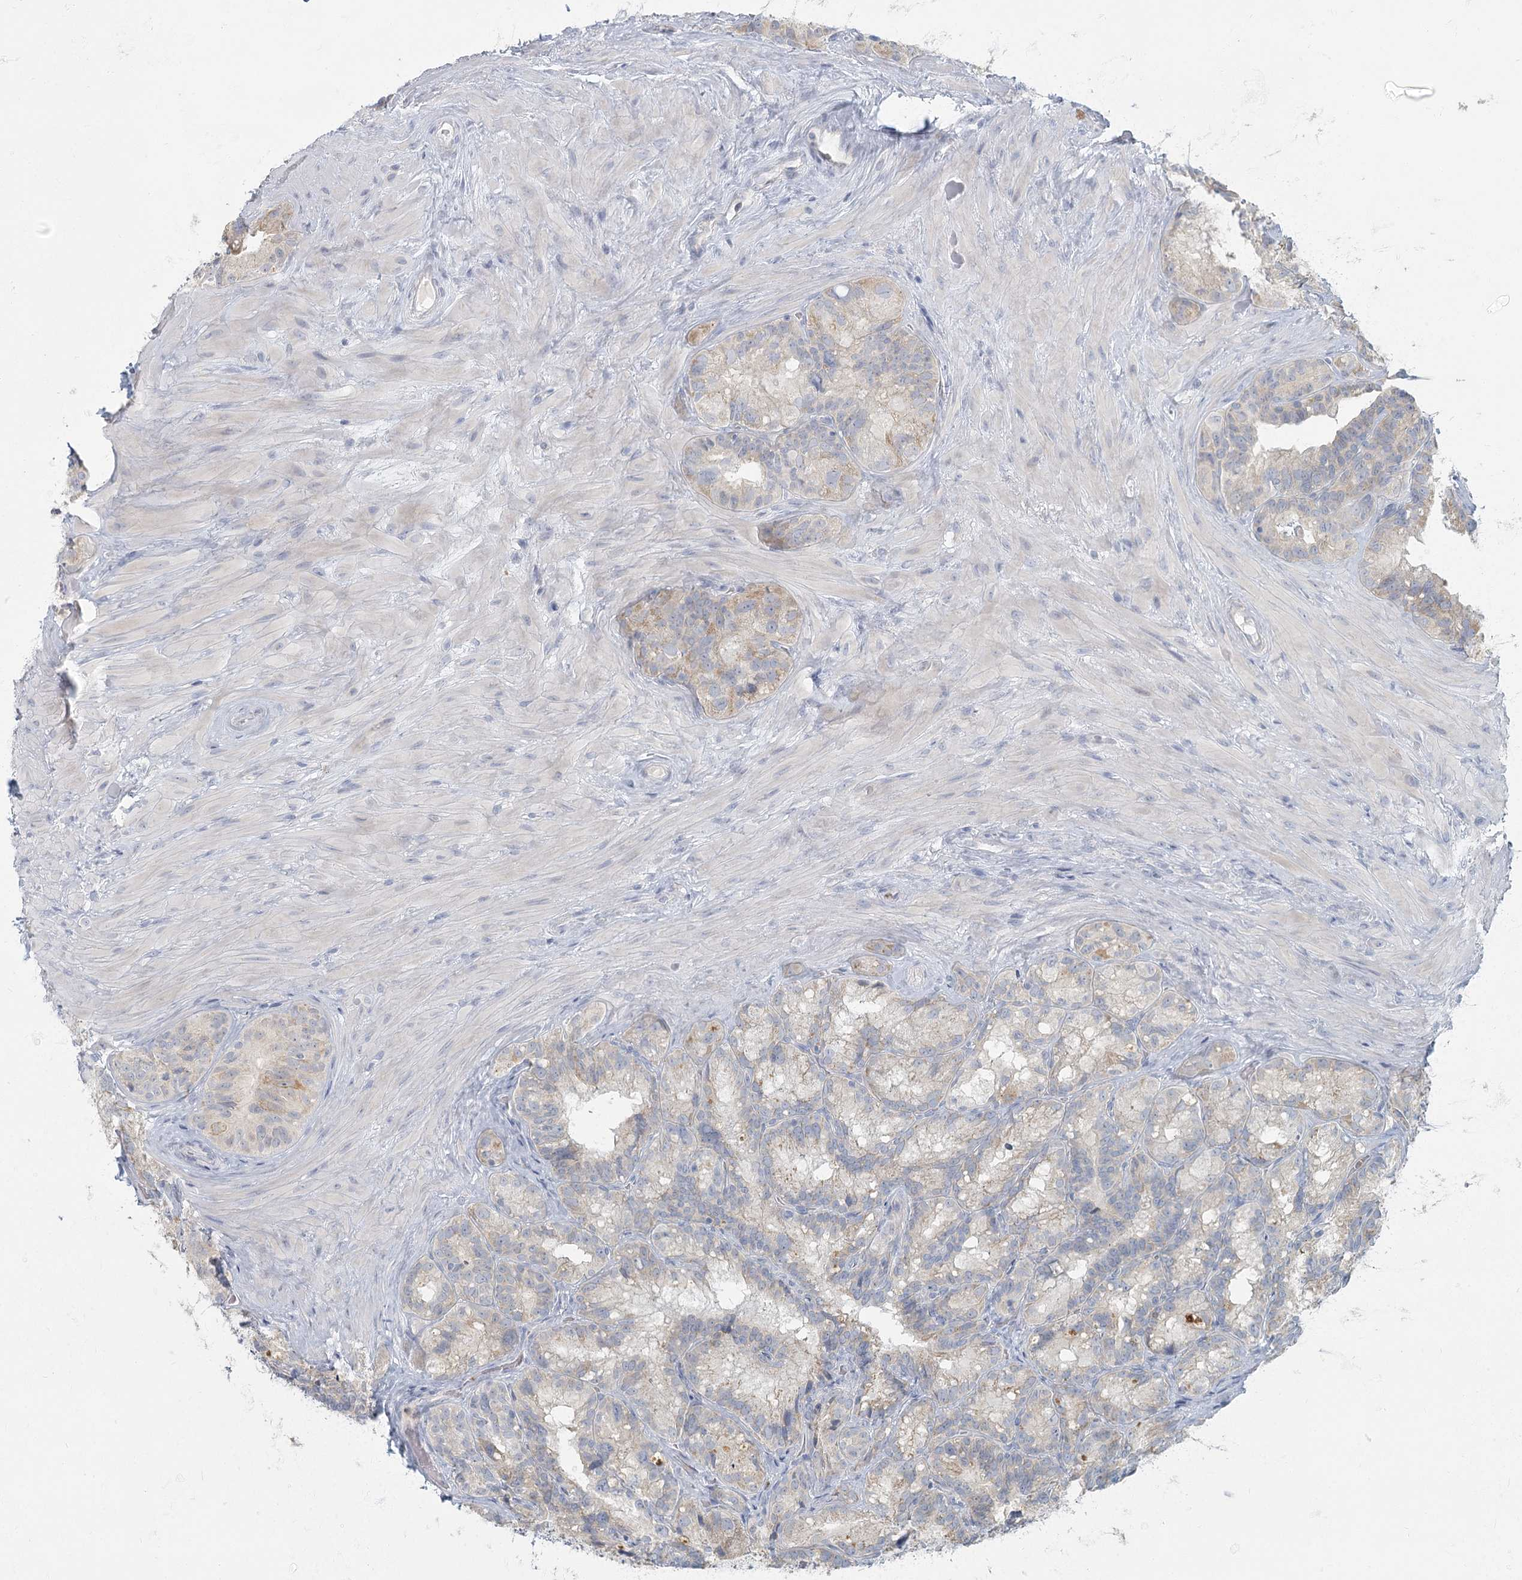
{"staining": {"intensity": "weak", "quantity": "<25%", "location": "cytoplasmic/membranous"}, "tissue": "seminal vesicle", "cell_type": "Glandular cells", "image_type": "normal", "snomed": [{"axis": "morphology", "description": "Normal tissue, NOS"}, {"axis": "topography", "description": "Seminal veicle"}], "caption": "Immunohistochemical staining of normal human seminal vesicle displays no significant expression in glandular cells. Brightfield microscopy of immunohistochemistry stained with DAB (brown) and hematoxylin (blue), captured at high magnification.", "gene": "FAM110C", "patient": {"sex": "male", "age": 60}}